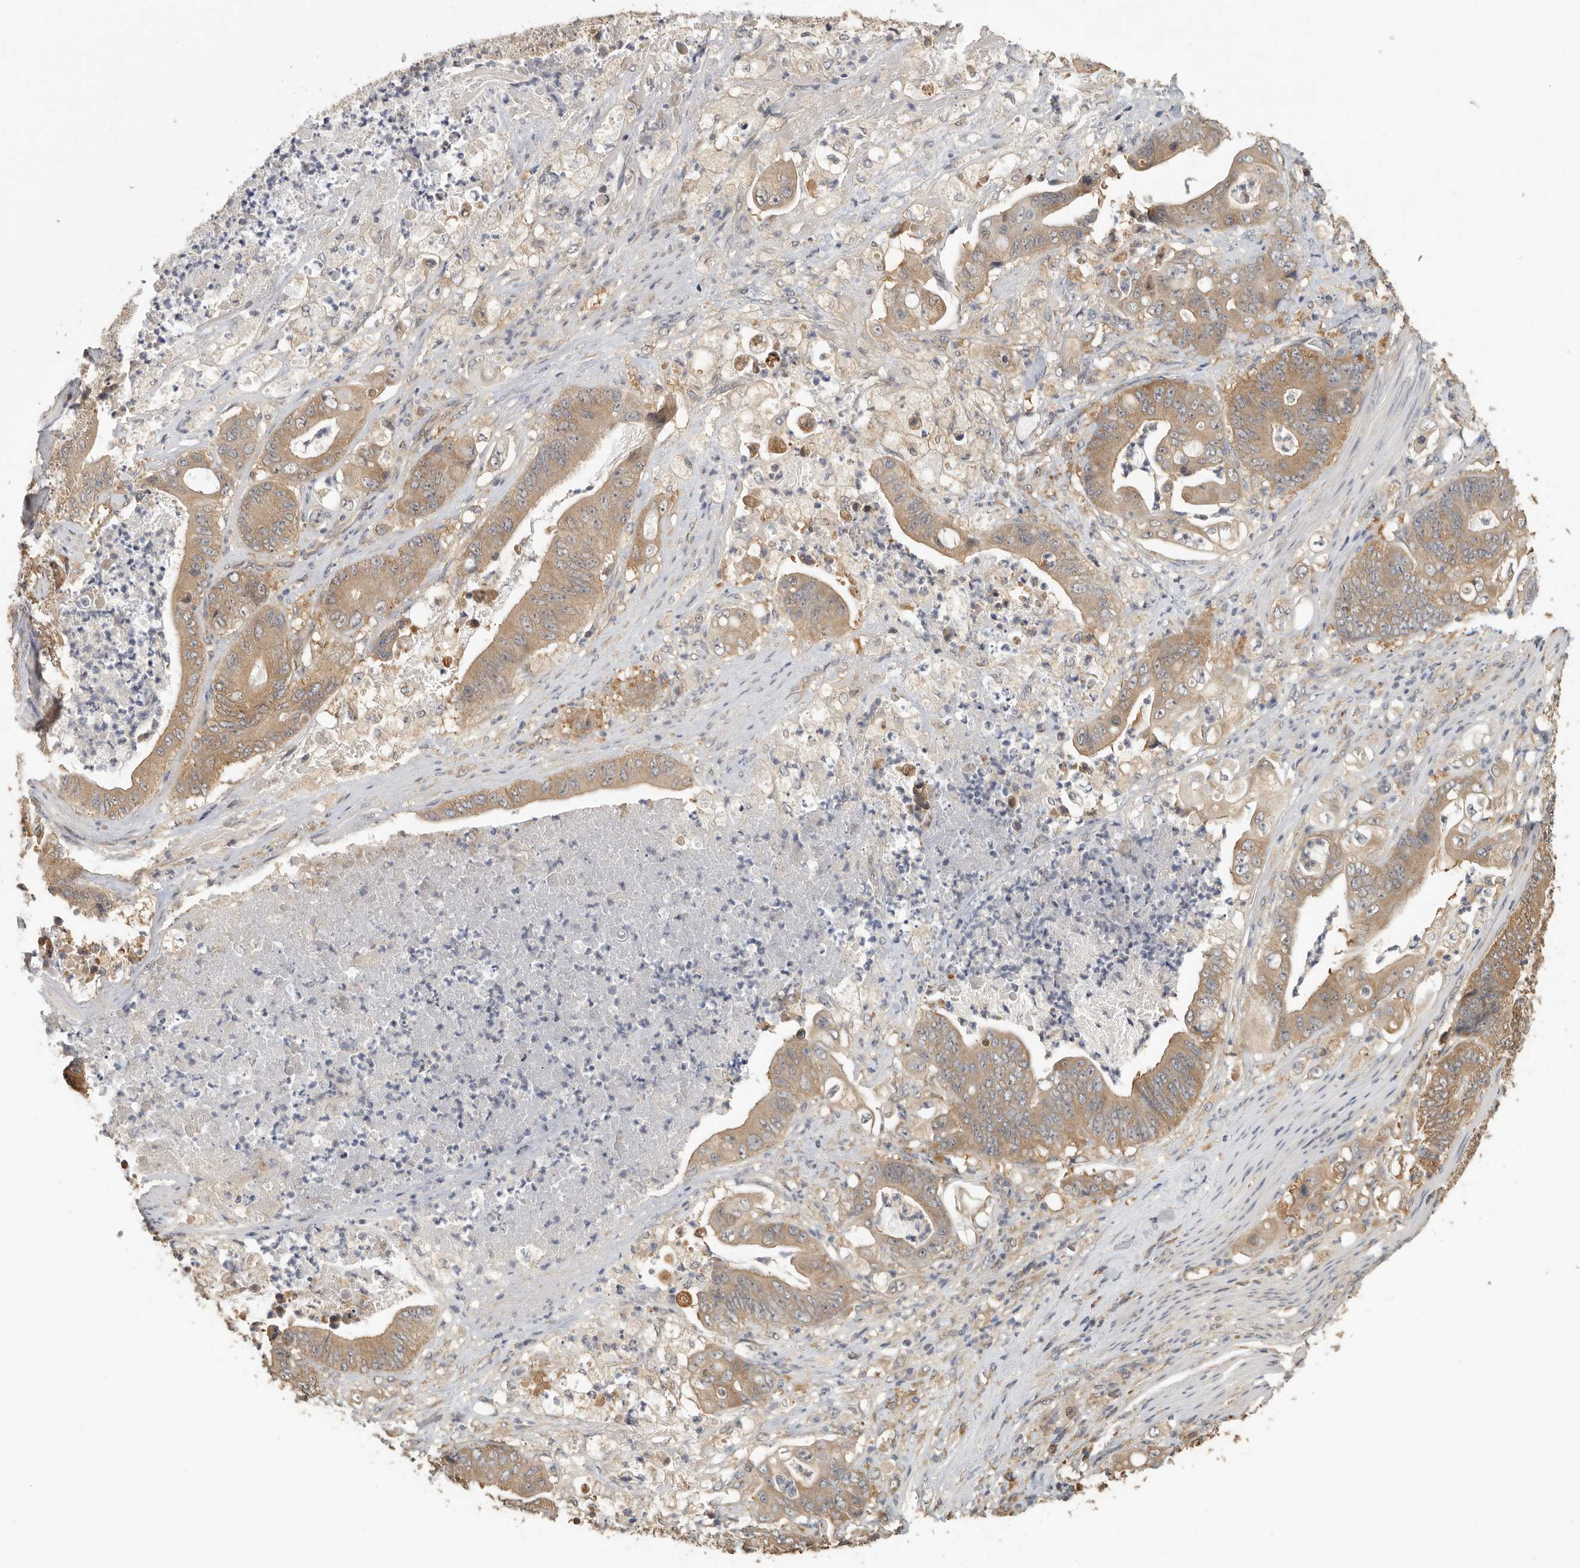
{"staining": {"intensity": "weak", "quantity": ">75%", "location": "cytoplasmic/membranous"}, "tissue": "stomach cancer", "cell_type": "Tumor cells", "image_type": "cancer", "snomed": [{"axis": "morphology", "description": "Adenocarcinoma, NOS"}, {"axis": "topography", "description": "Stomach"}], "caption": "Immunohistochemistry of stomach cancer (adenocarcinoma) shows low levels of weak cytoplasmic/membranous positivity in about >75% of tumor cells.", "gene": "CCT8", "patient": {"sex": "female", "age": 73}}